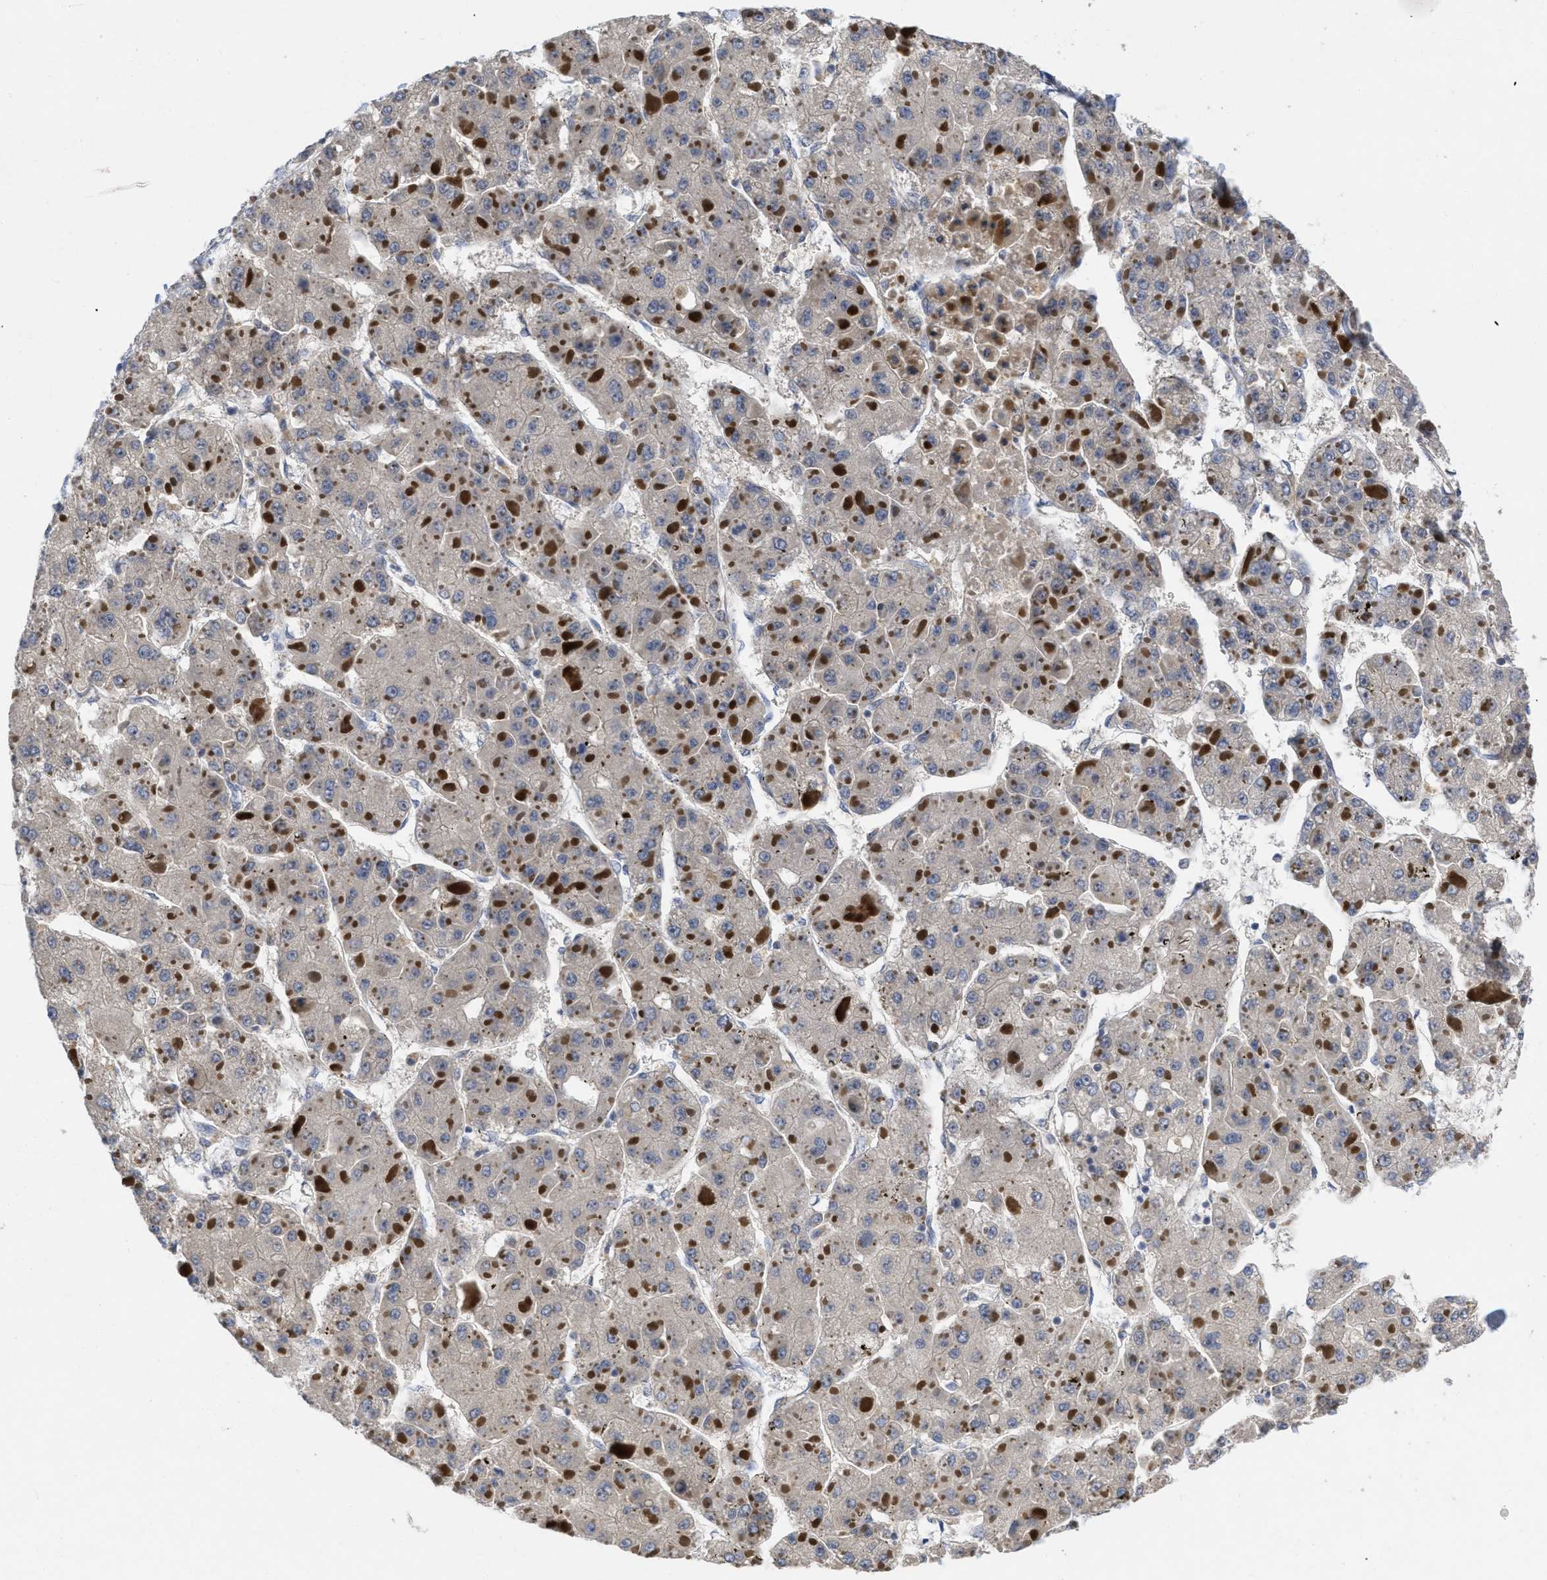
{"staining": {"intensity": "negative", "quantity": "none", "location": "none"}, "tissue": "liver cancer", "cell_type": "Tumor cells", "image_type": "cancer", "snomed": [{"axis": "morphology", "description": "Carcinoma, Hepatocellular, NOS"}, {"axis": "topography", "description": "Liver"}], "caption": "Immunohistochemistry (IHC) micrograph of neoplastic tissue: hepatocellular carcinoma (liver) stained with DAB (3,3'-diaminobenzidine) displays no significant protein positivity in tumor cells.", "gene": "ARHGEF26", "patient": {"sex": "female", "age": 73}}